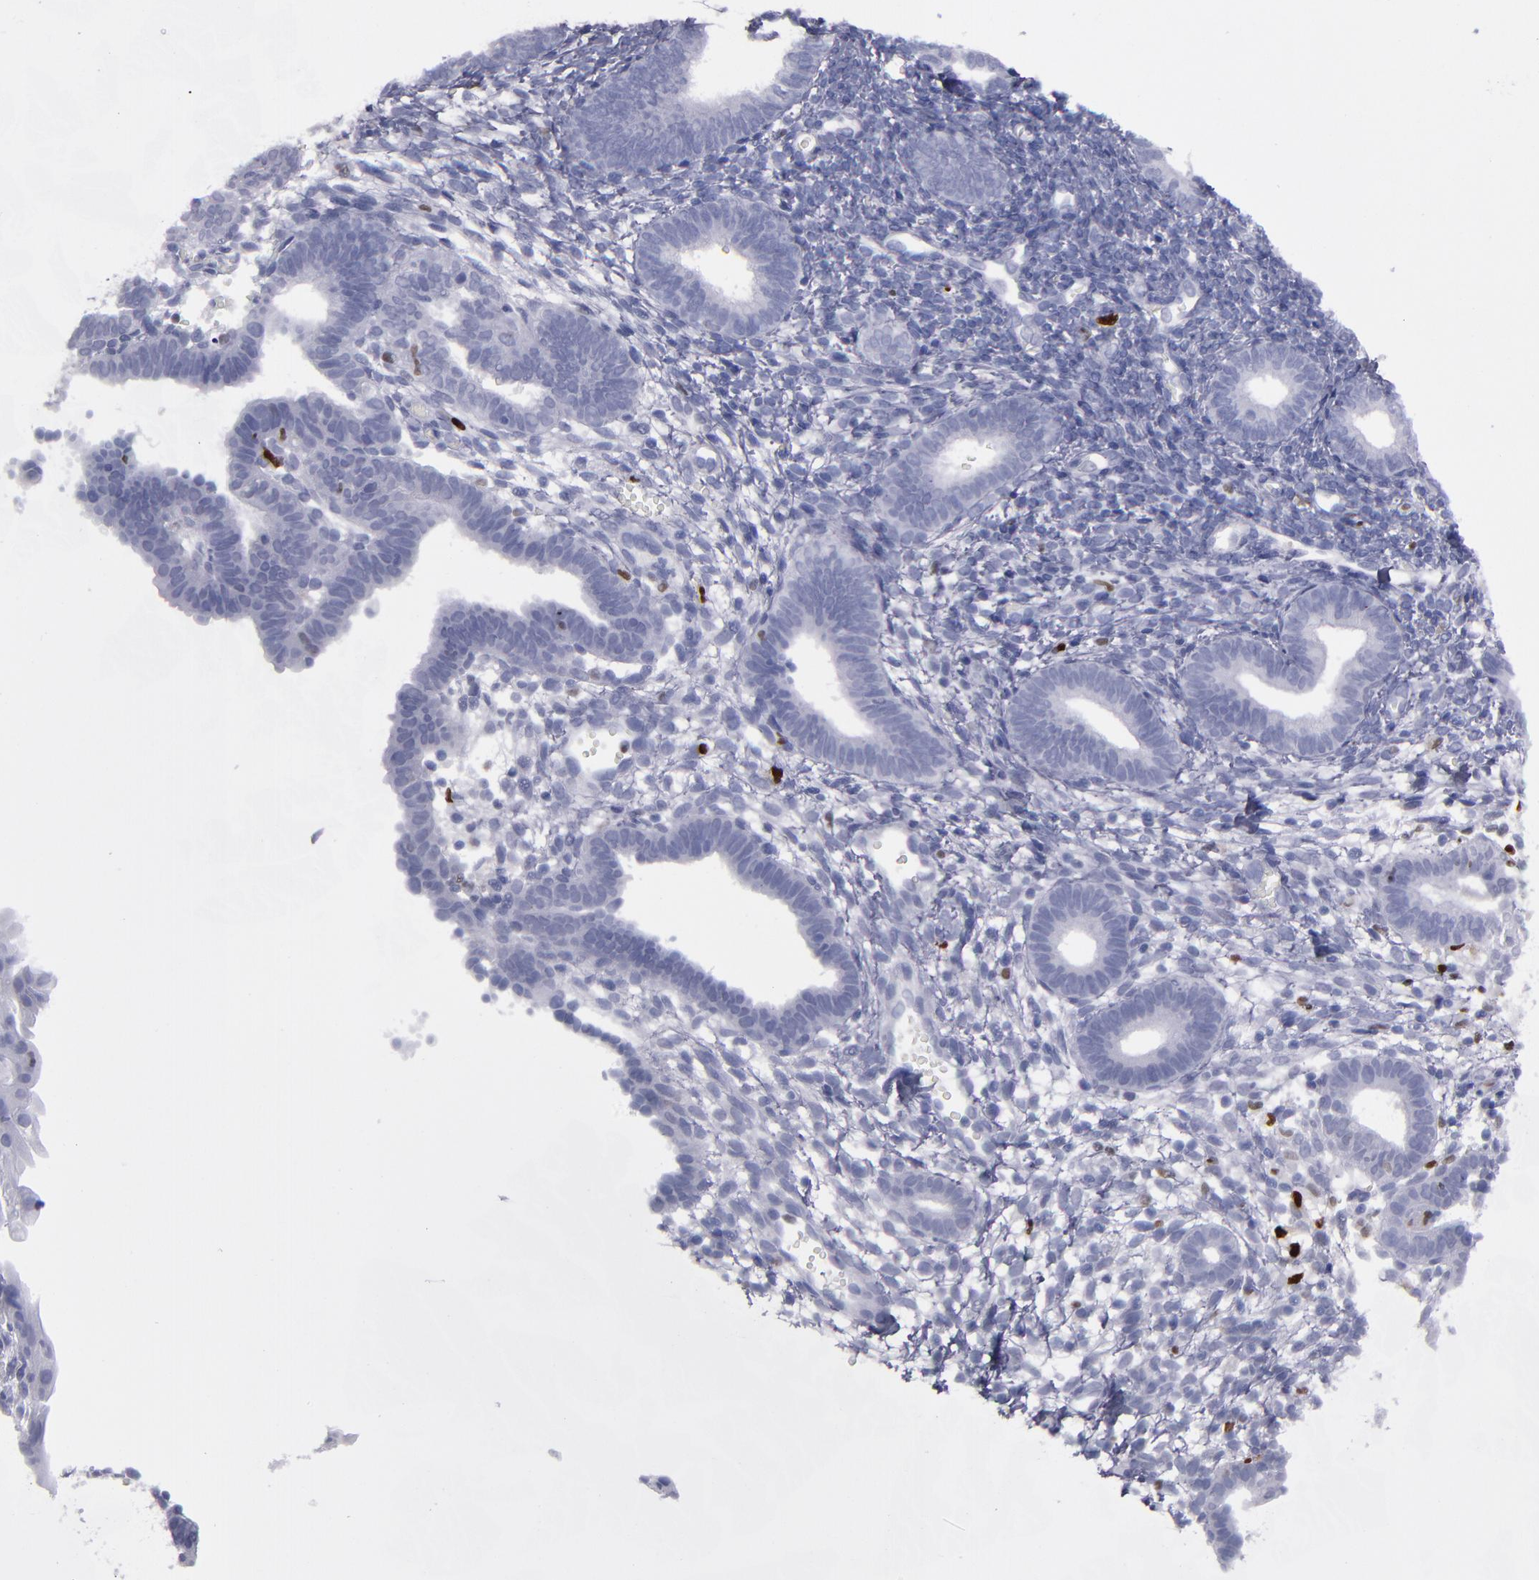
{"staining": {"intensity": "negative", "quantity": "none", "location": "none"}, "tissue": "endometrium", "cell_type": "Cells in endometrial stroma", "image_type": "normal", "snomed": [{"axis": "morphology", "description": "Normal tissue, NOS"}, {"axis": "topography", "description": "Smooth muscle"}, {"axis": "topography", "description": "Endometrium"}], "caption": "A high-resolution histopathology image shows immunohistochemistry (IHC) staining of normal endometrium, which demonstrates no significant positivity in cells in endometrial stroma.", "gene": "IRF8", "patient": {"sex": "female", "age": 57}}